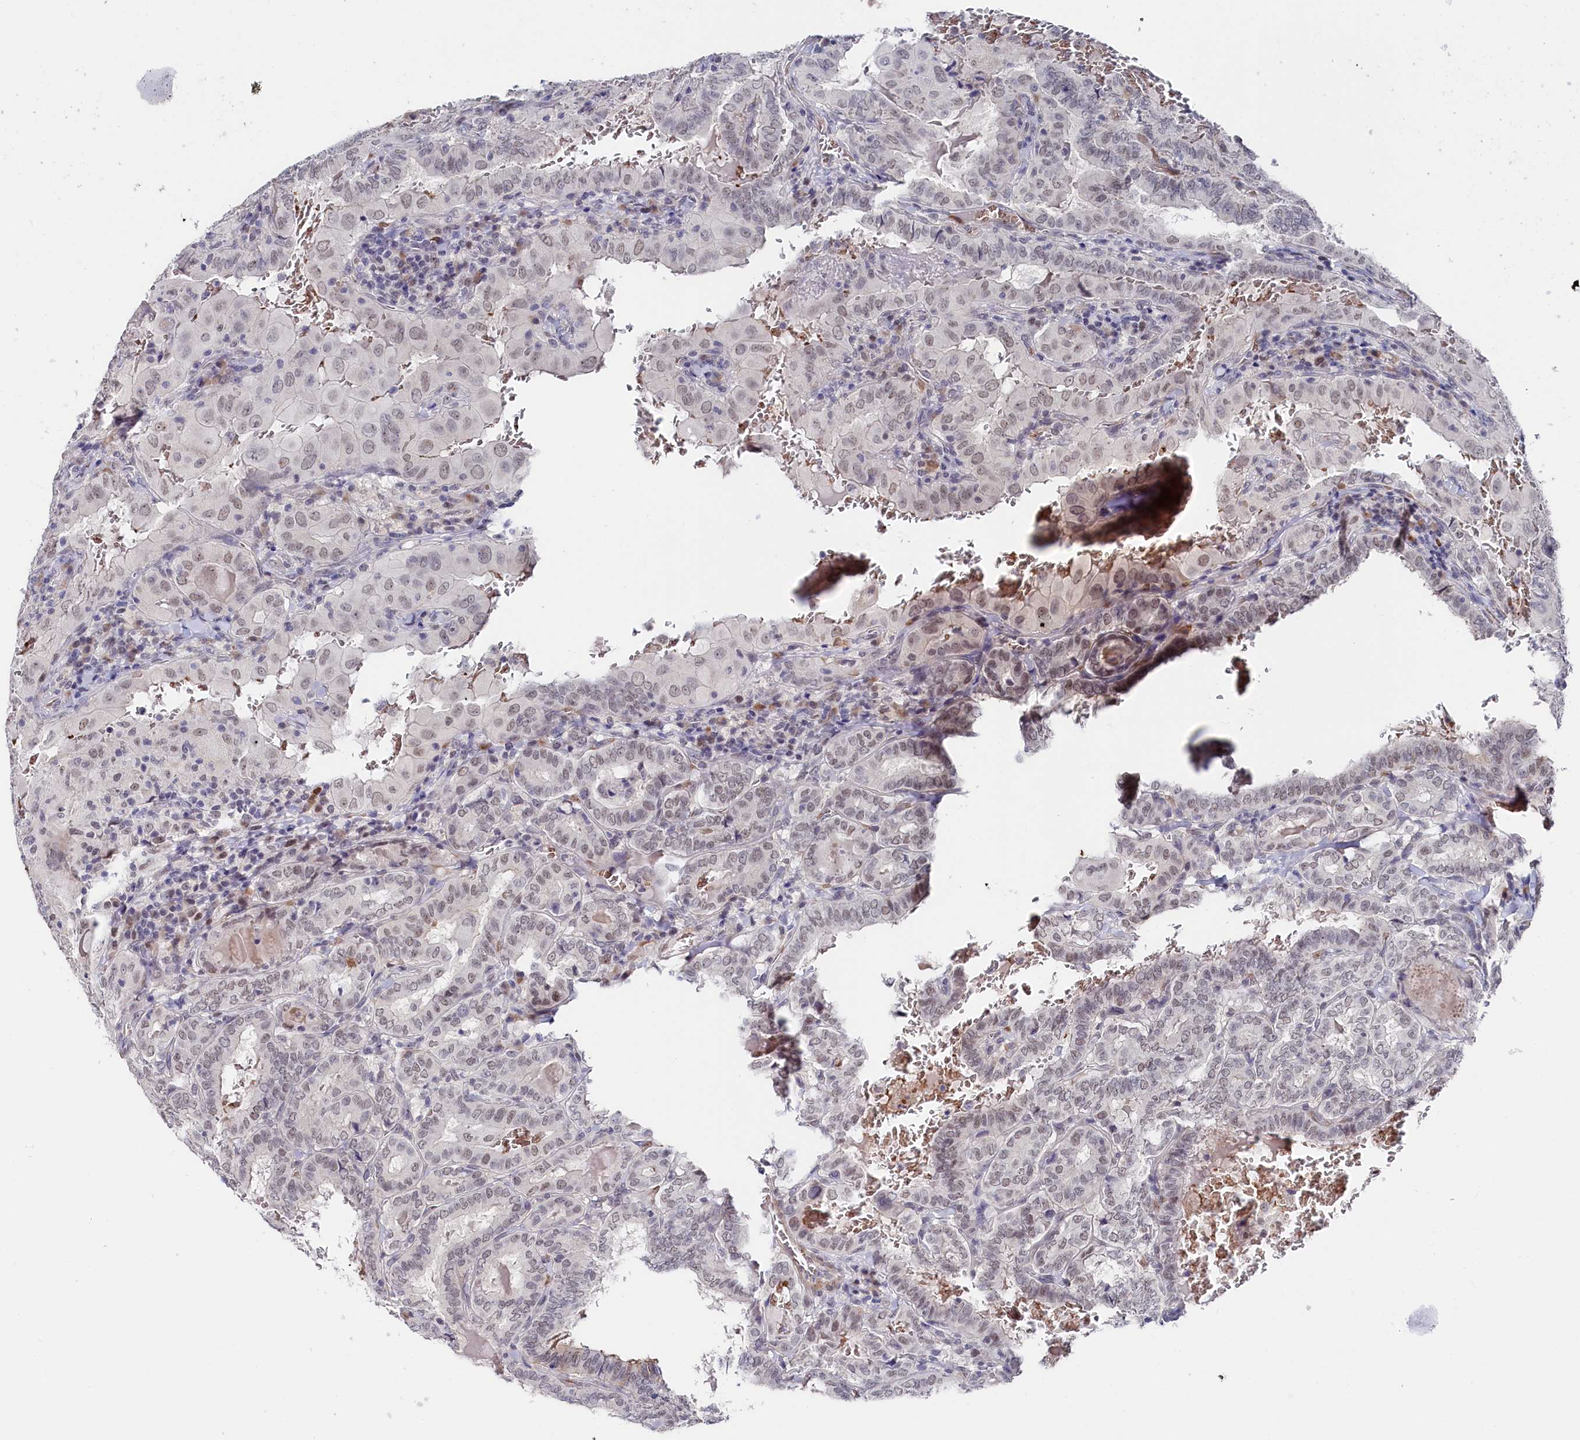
{"staining": {"intensity": "weak", "quantity": "25%-75%", "location": "nuclear"}, "tissue": "thyroid cancer", "cell_type": "Tumor cells", "image_type": "cancer", "snomed": [{"axis": "morphology", "description": "Papillary adenocarcinoma, NOS"}, {"axis": "topography", "description": "Thyroid gland"}], "caption": "A low amount of weak nuclear staining is identified in about 25%-75% of tumor cells in thyroid cancer (papillary adenocarcinoma) tissue. (DAB IHC with brightfield microscopy, high magnification).", "gene": "TIGD4", "patient": {"sex": "female", "age": 72}}